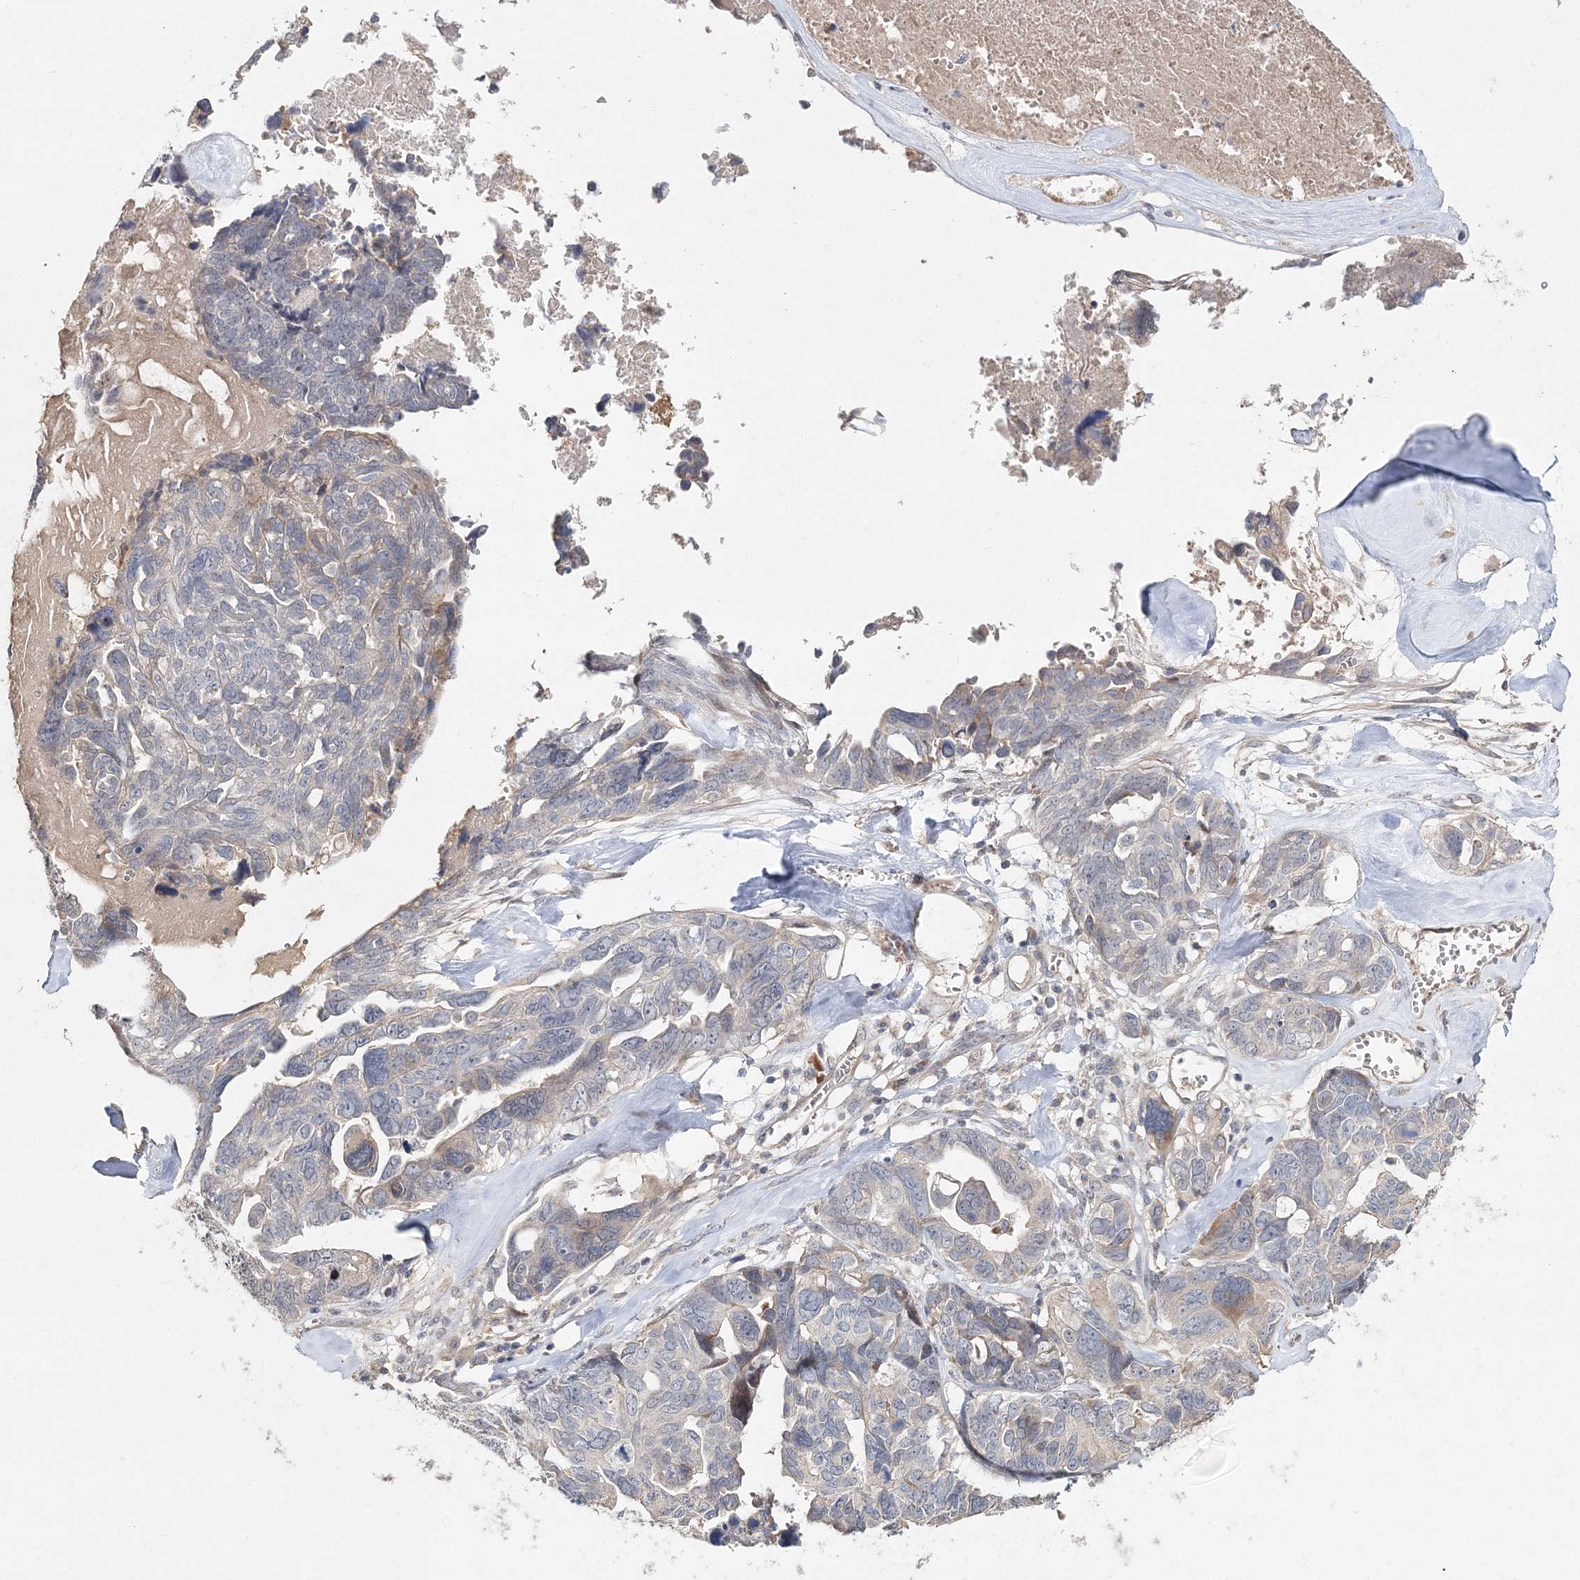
{"staining": {"intensity": "negative", "quantity": "none", "location": "none"}, "tissue": "ovarian cancer", "cell_type": "Tumor cells", "image_type": "cancer", "snomed": [{"axis": "morphology", "description": "Cystadenocarcinoma, serous, NOS"}, {"axis": "topography", "description": "Ovary"}], "caption": "The photomicrograph reveals no significant positivity in tumor cells of ovarian cancer.", "gene": "GJB5", "patient": {"sex": "female", "age": 79}}